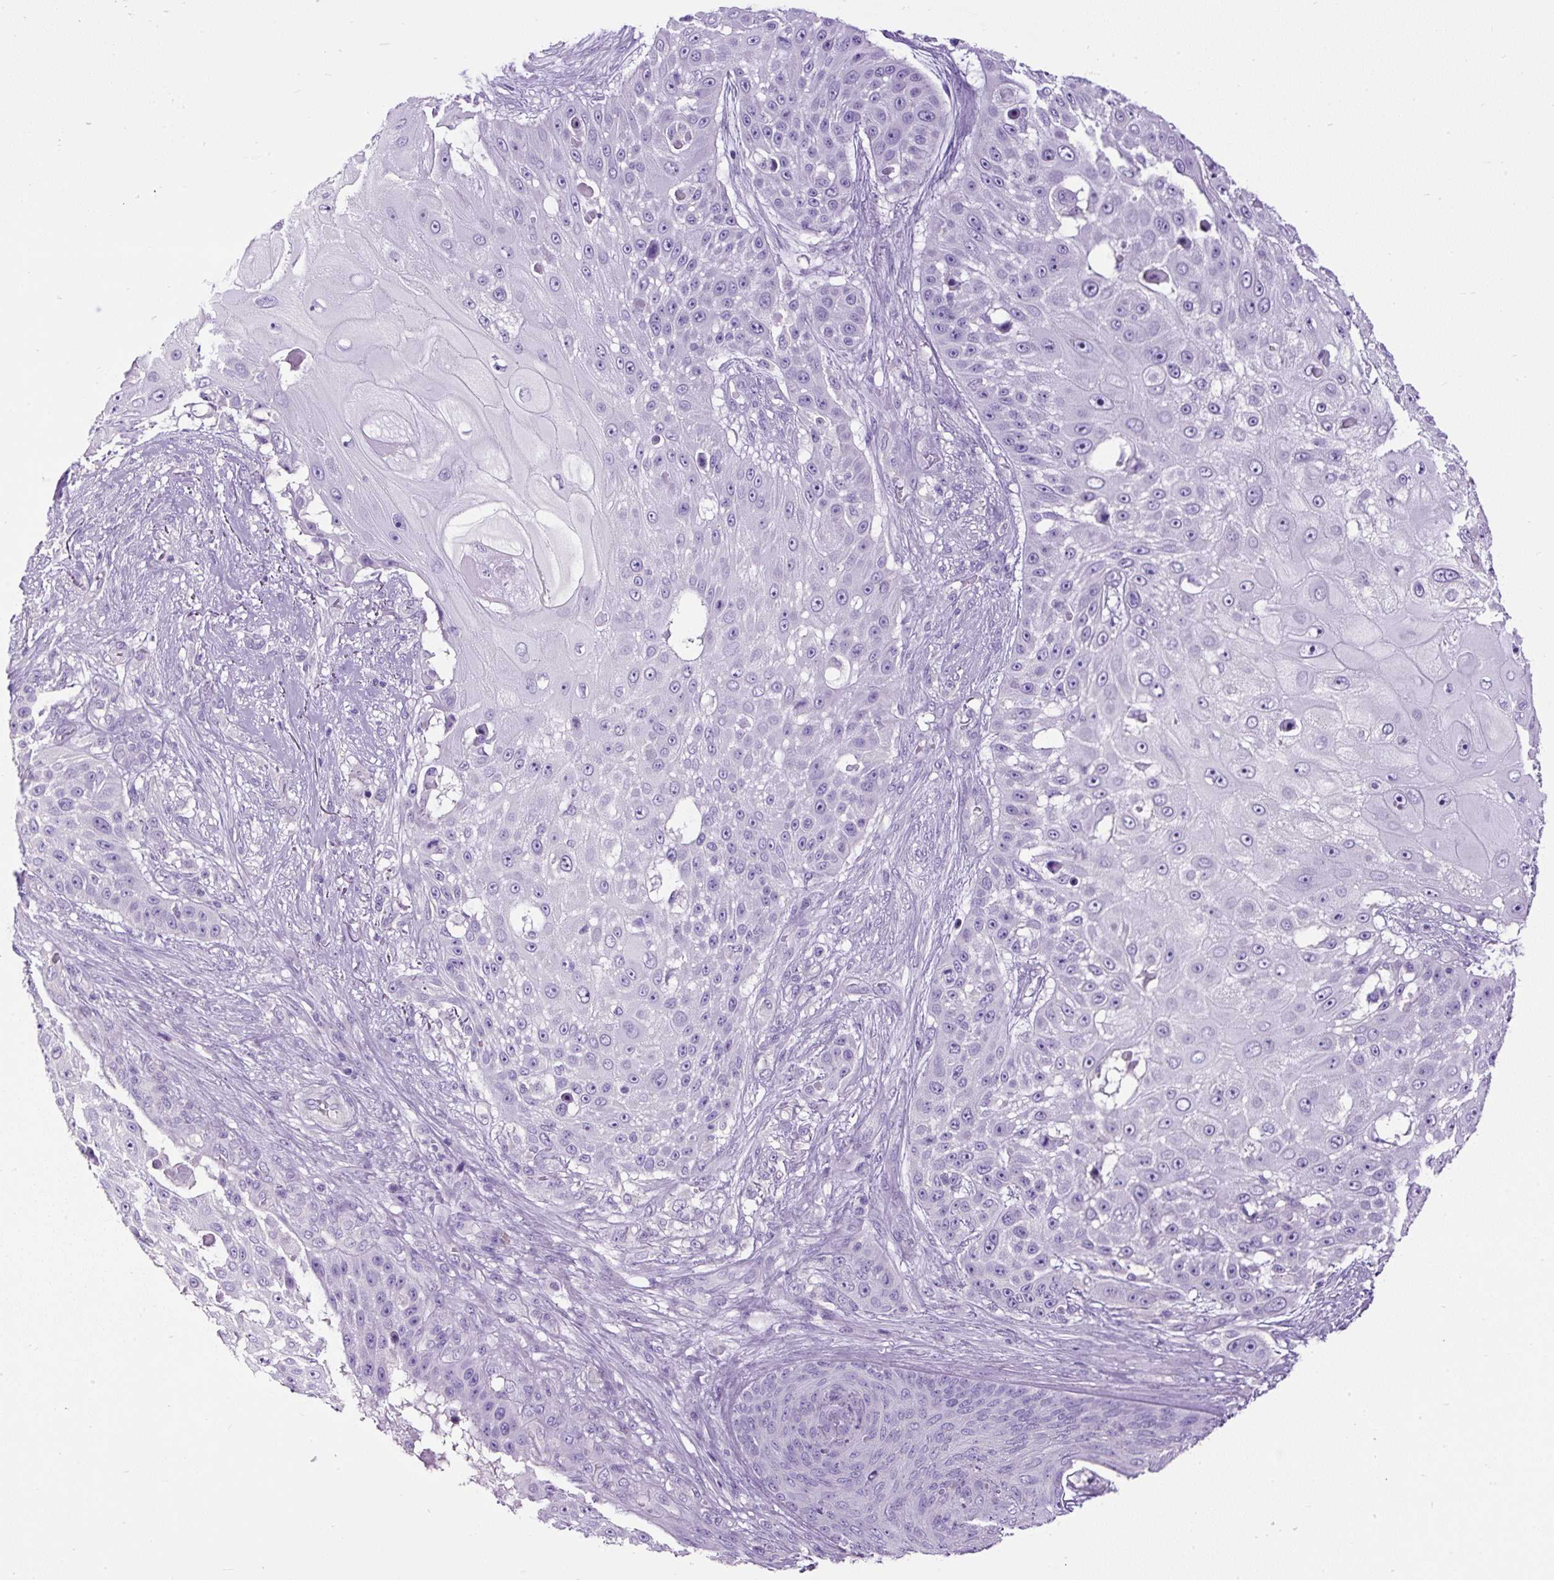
{"staining": {"intensity": "negative", "quantity": "none", "location": "none"}, "tissue": "skin cancer", "cell_type": "Tumor cells", "image_type": "cancer", "snomed": [{"axis": "morphology", "description": "Squamous cell carcinoma, NOS"}, {"axis": "topography", "description": "Skin"}], "caption": "This is a image of immunohistochemistry (IHC) staining of skin cancer (squamous cell carcinoma), which shows no staining in tumor cells.", "gene": "PDIA2", "patient": {"sex": "female", "age": 86}}